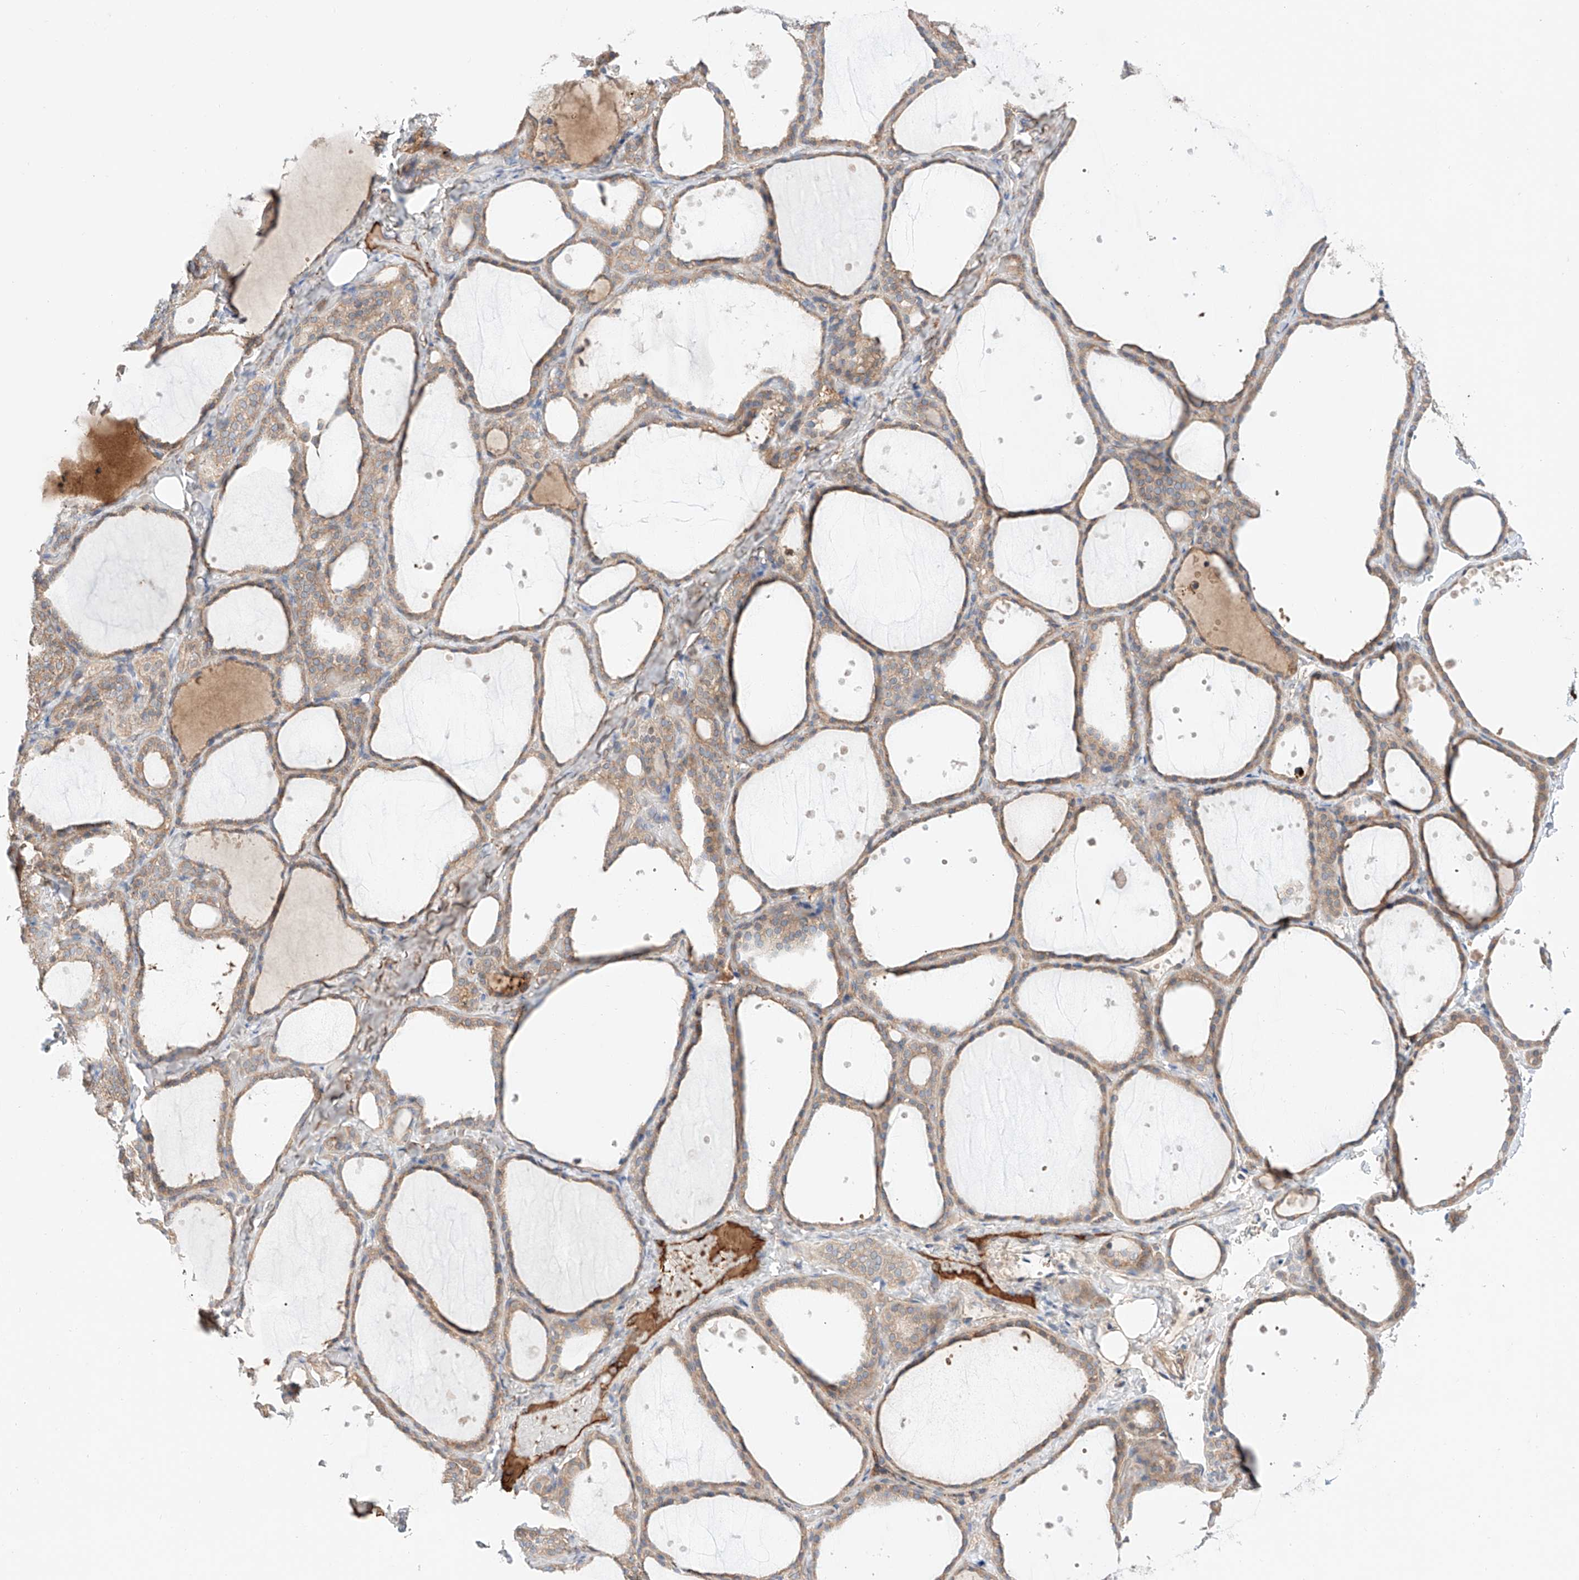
{"staining": {"intensity": "weak", "quantity": ">75%", "location": "cytoplasmic/membranous"}, "tissue": "thyroid gland", "cell_type": "Glandular cells", "image_type": "normal", "snomed": [{"axis": "morphology", "description": "Normal tissue, NOS"}, {"axis": "topography", "description": "Thyroid gland"}], "caption": "Weak cytoplasmic/membranous positivity for a protein is appreciated in about >75% of glandular cells of normal thyroid gland using immunohistochemistry (IHC).", "gene": "PGGT1B", "patient": {"sex": "female", "age": 44}}